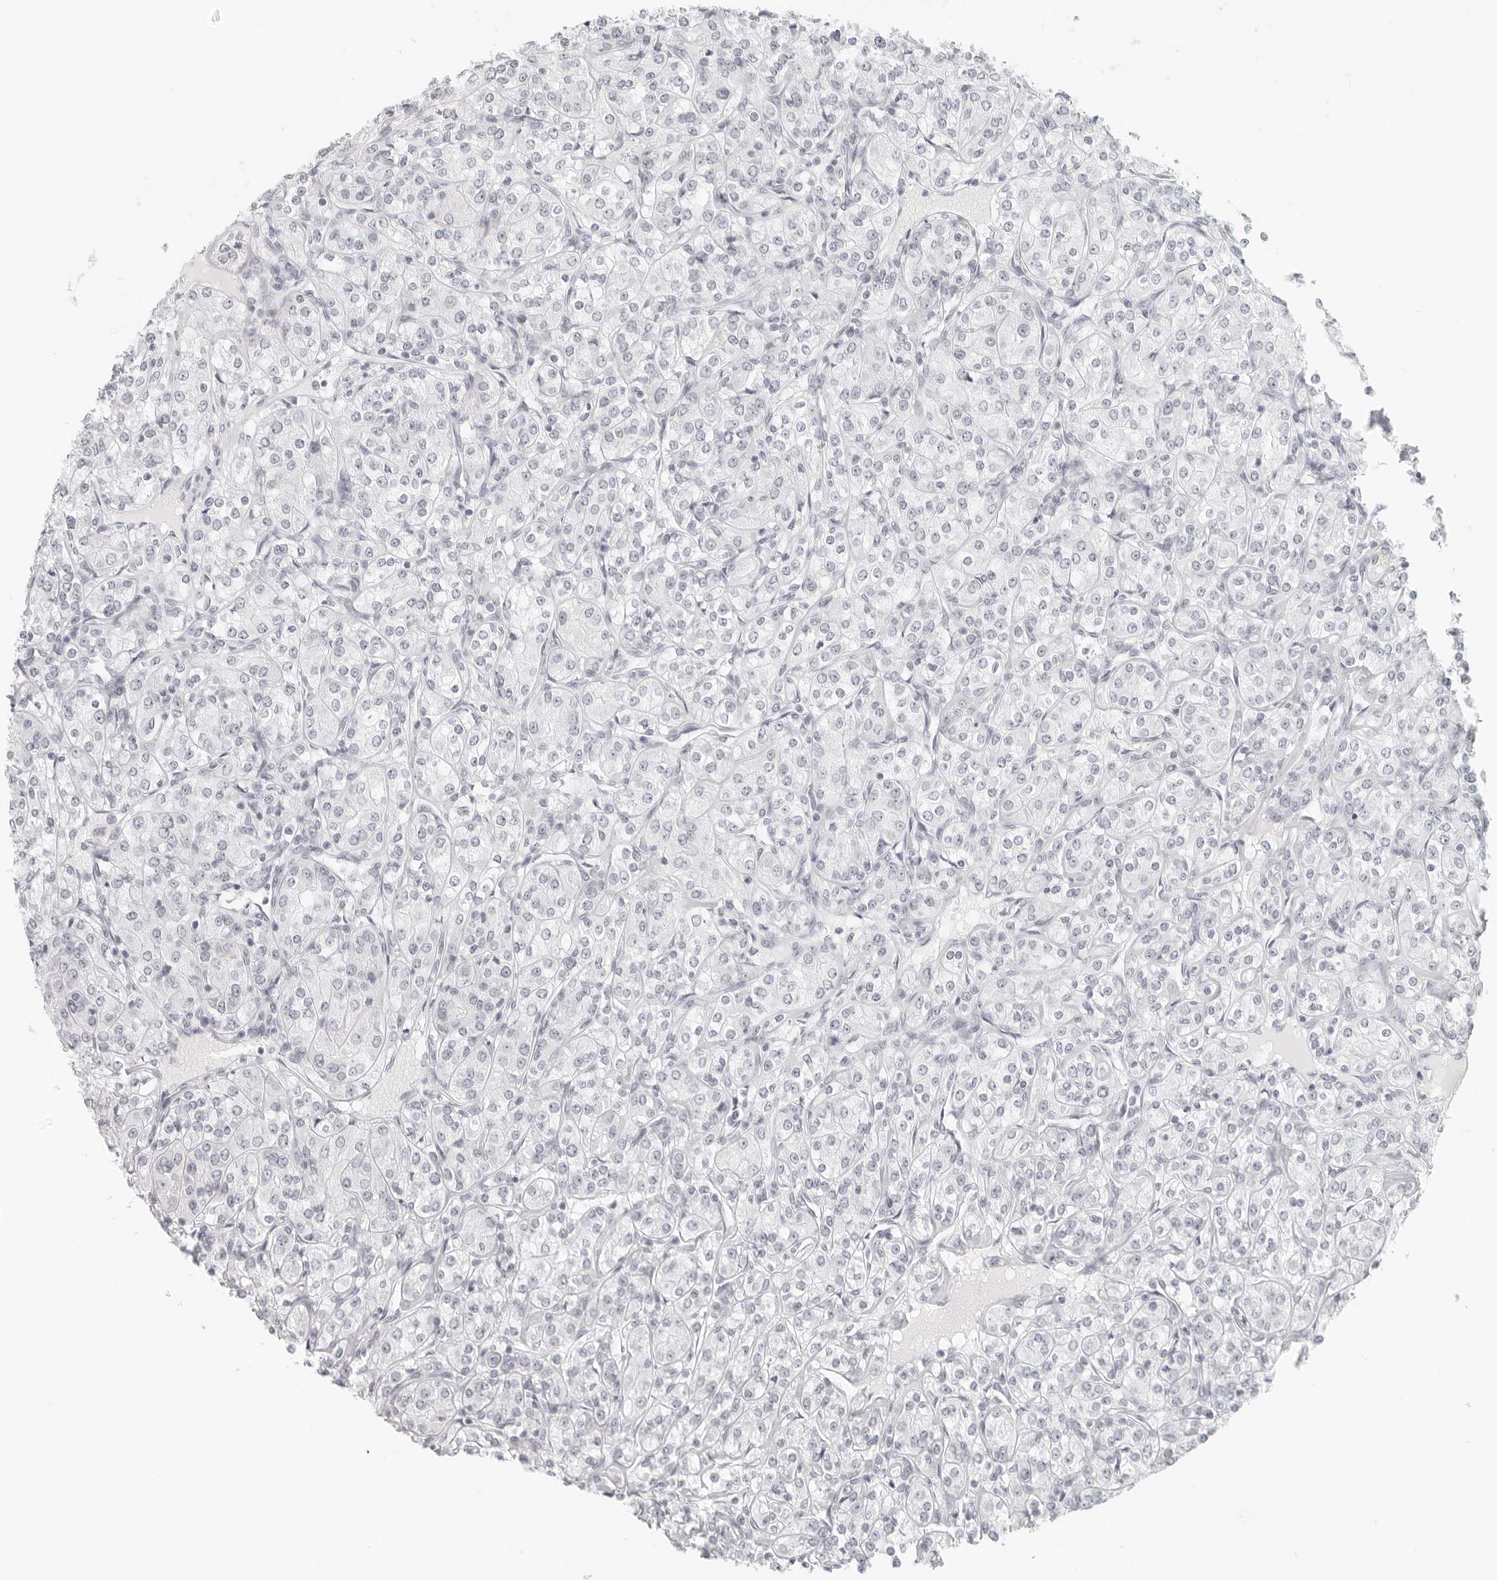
{"staining": {"intensity": "negative", "quantity": "none", "location": "none"}, "tissue": "renal cancer", "cell_type": "Tumor cells", "image_type": "cancer", "snomed": [{"axis": "morphology", "description": "Adenocarcinoma, NOS"}, {"axis": "topography", "description": "Kidney"}], "caption": "DAB immunohistochemical staining of human renal cancer reveals no significant expression in tumor cells. Nuclei are stained in blue.", "gene": "RPS6KC1", "patient": {"sex": "male", "age": 77}}